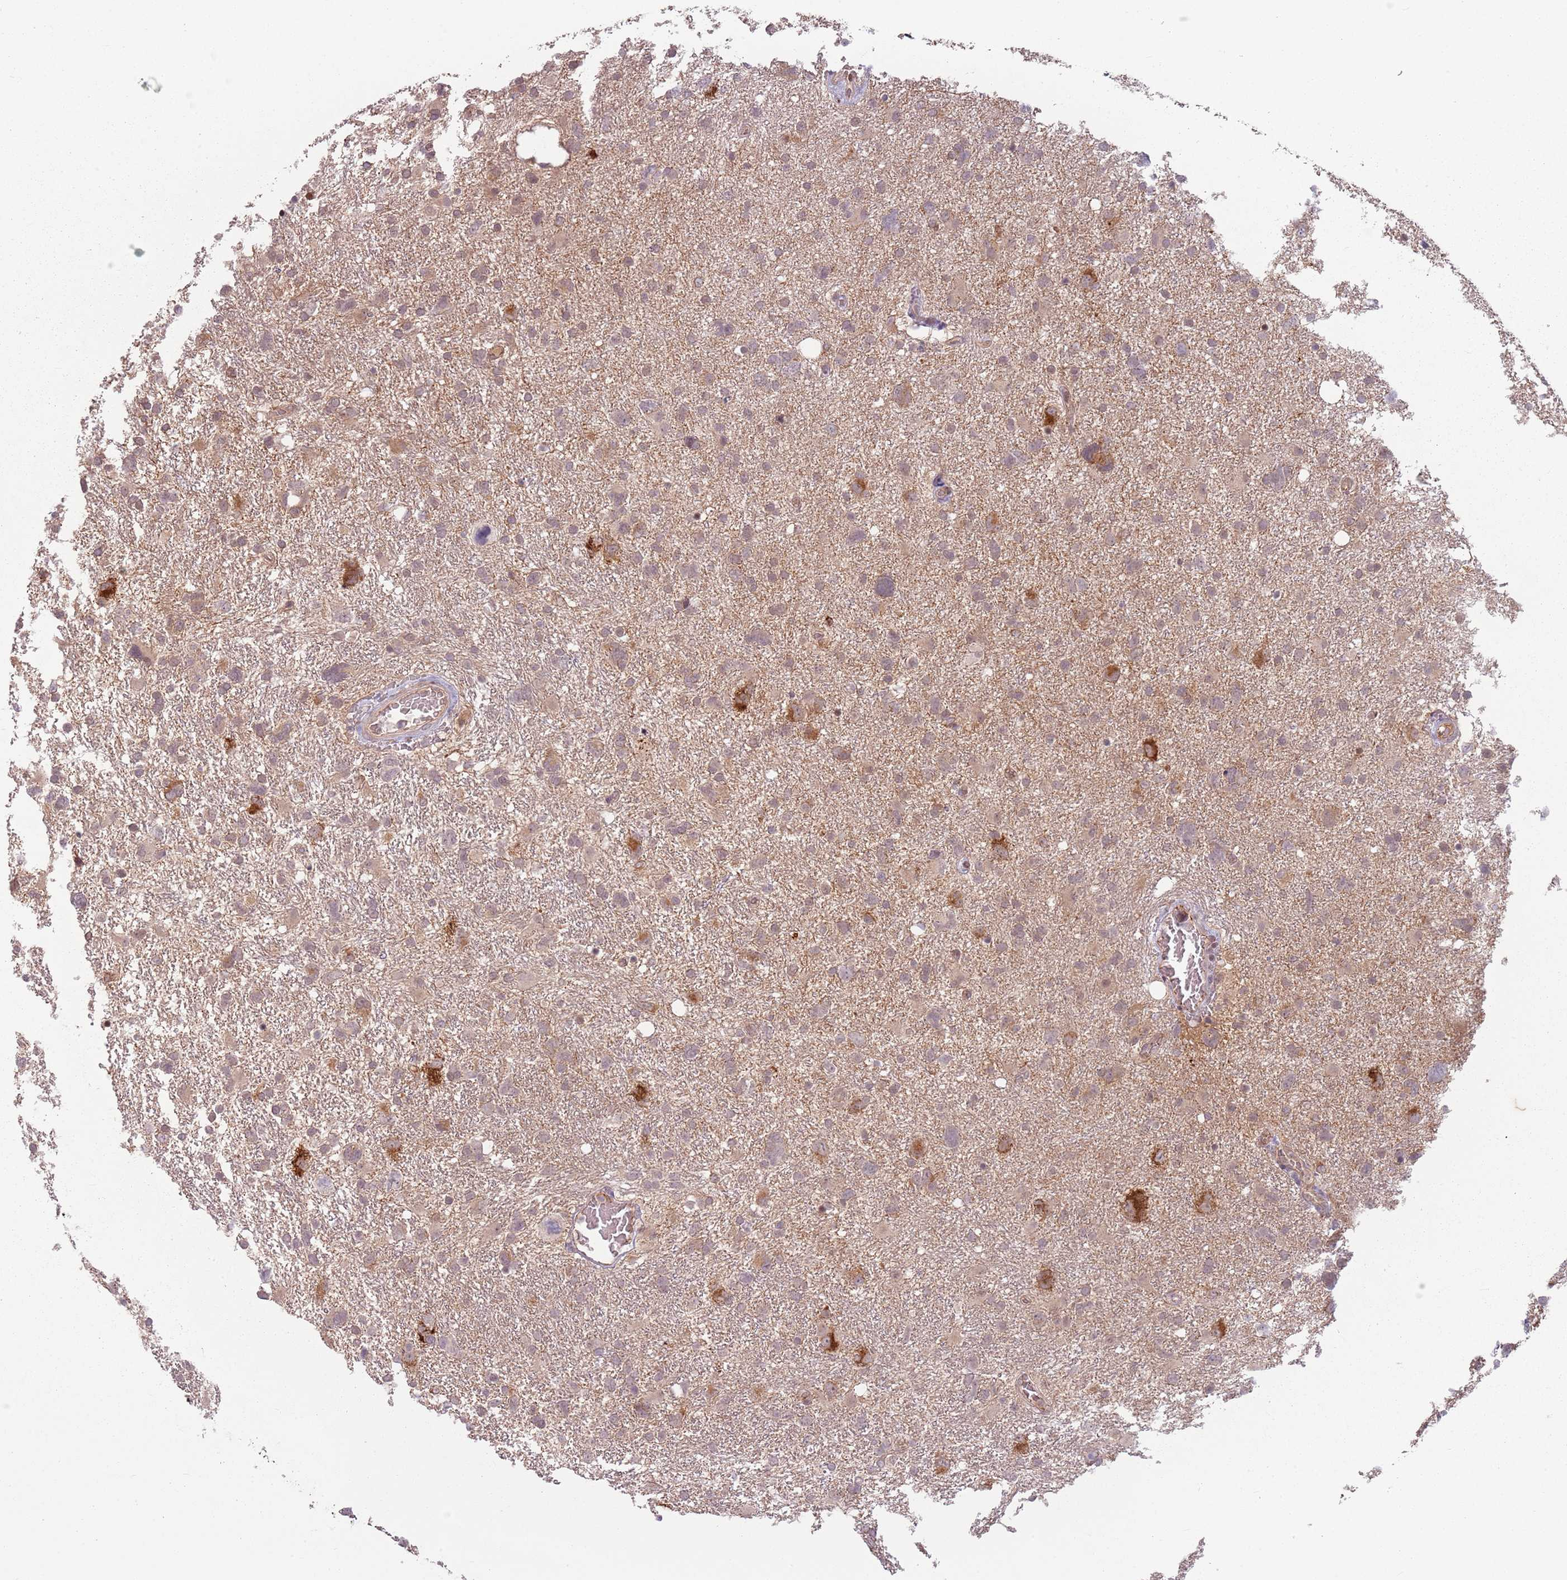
{"staining": {"intensity": "weak", "quantity": "<25%", "location": "cytoplasmic/membranous"}, "tissue": "glioma", "cell_type": "Tumor cells", "image_type": "cancer", "snomed": [{"axis": "morphology", "description": "Glioma, malignant, High grade"}, {"axis": "topography", "description": "Brain"}], "caption": "Human glioma stained for a protein using immunohistochemistry demonstrates no staining in tumor cells.", "gene": "ADGRG1", "patient": {"sex": "male", "age": 61}}